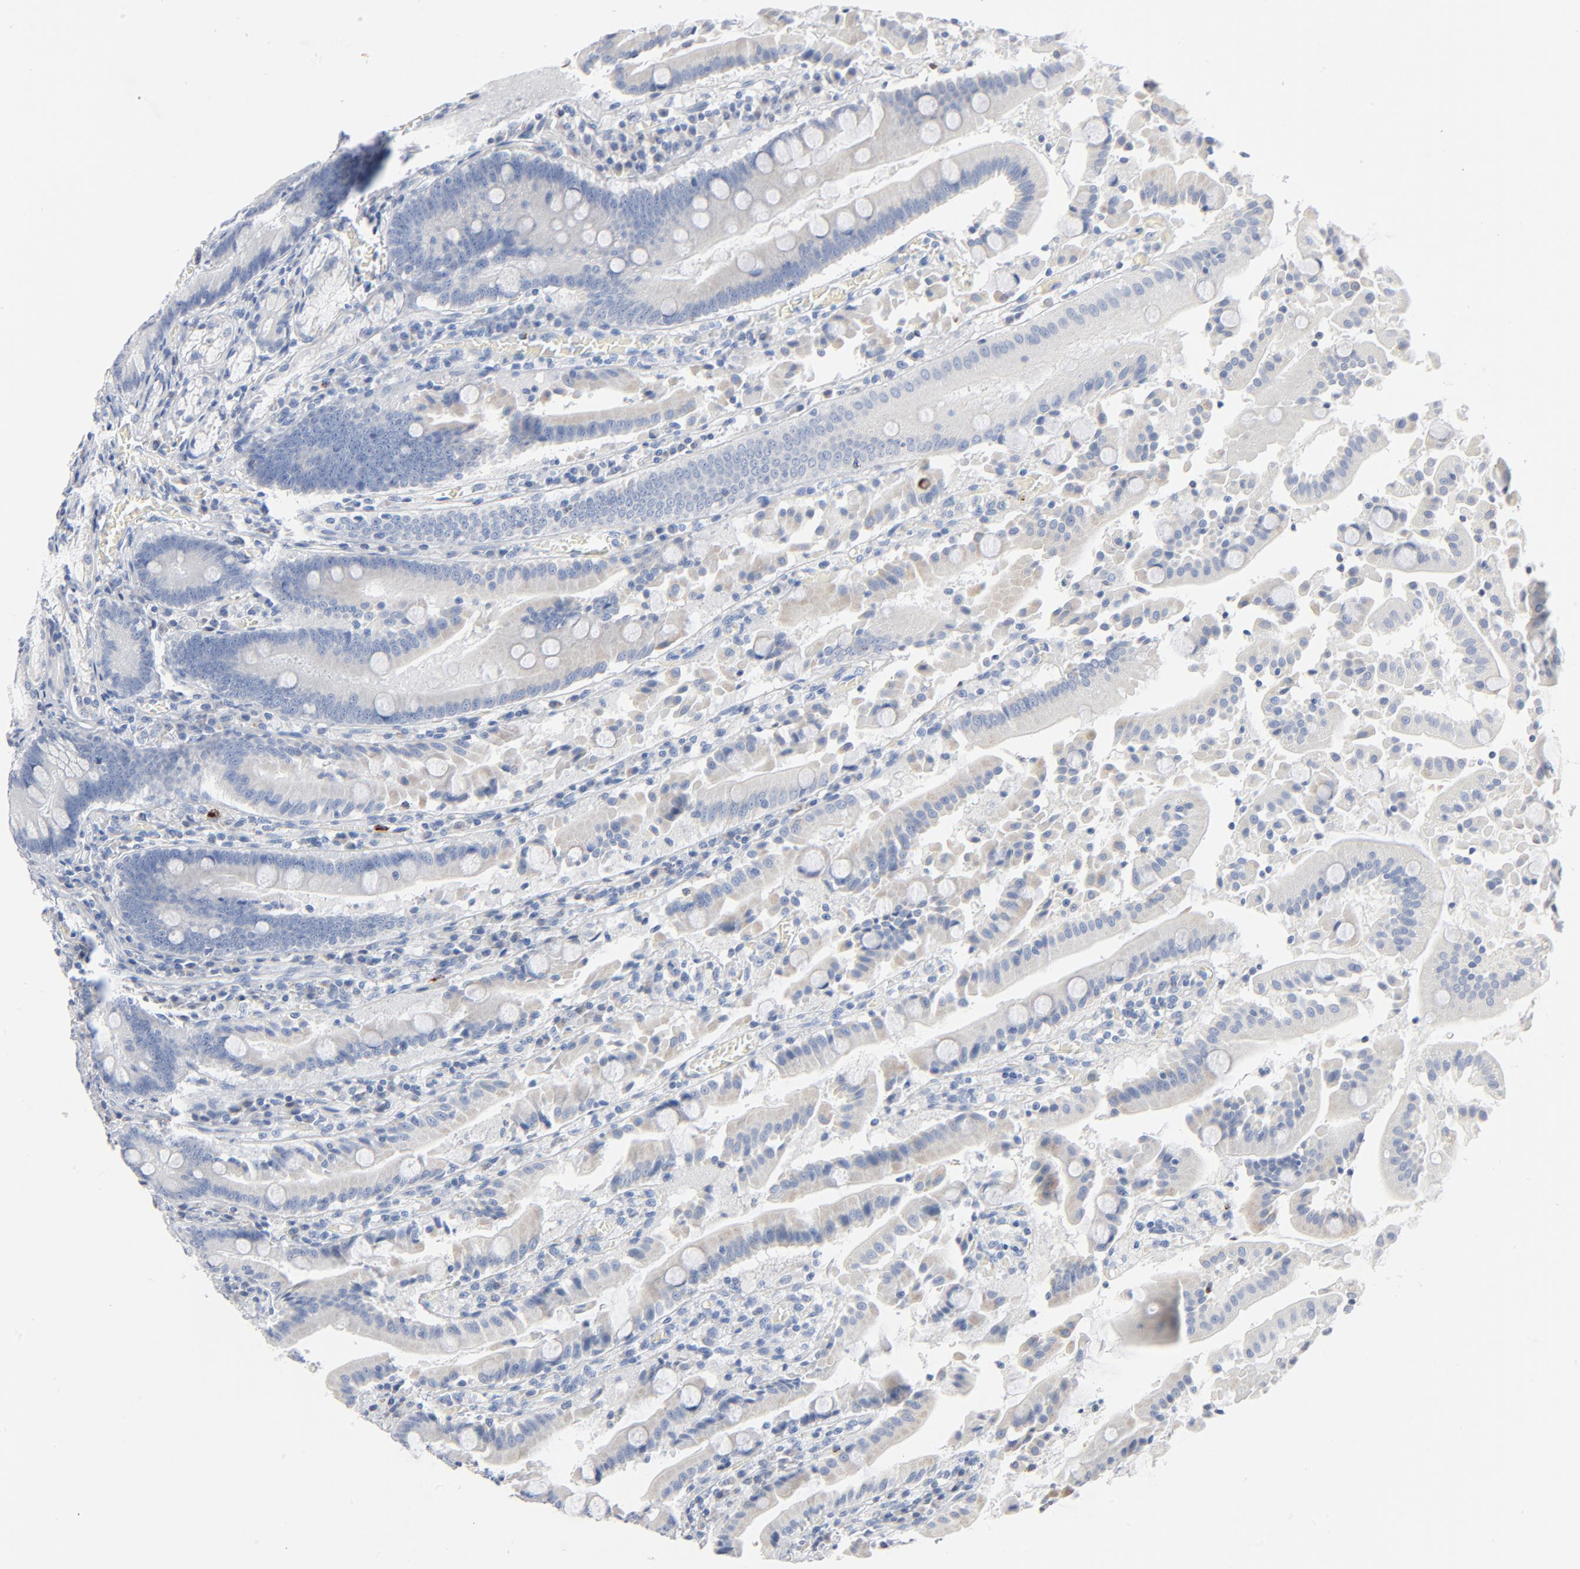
{"staining": {"intensity": "negative", "quantity": "none", "location": "none"}, "tissue": "stomach", "cell_type": "Glandular cells", "image_type": "normal", "snomed": [{"axis": "morphology", "description": "Normal tissue, NOS"}, {"axis": "topography", "description": "Stomach, lower"}], "caption": "This is an immunohistochemistry histopathology image of unremarkable human stomach. There is no positivity in glandular cells.", "gene": "GZMB", "patient": {"sex": "male", "age": 56}}